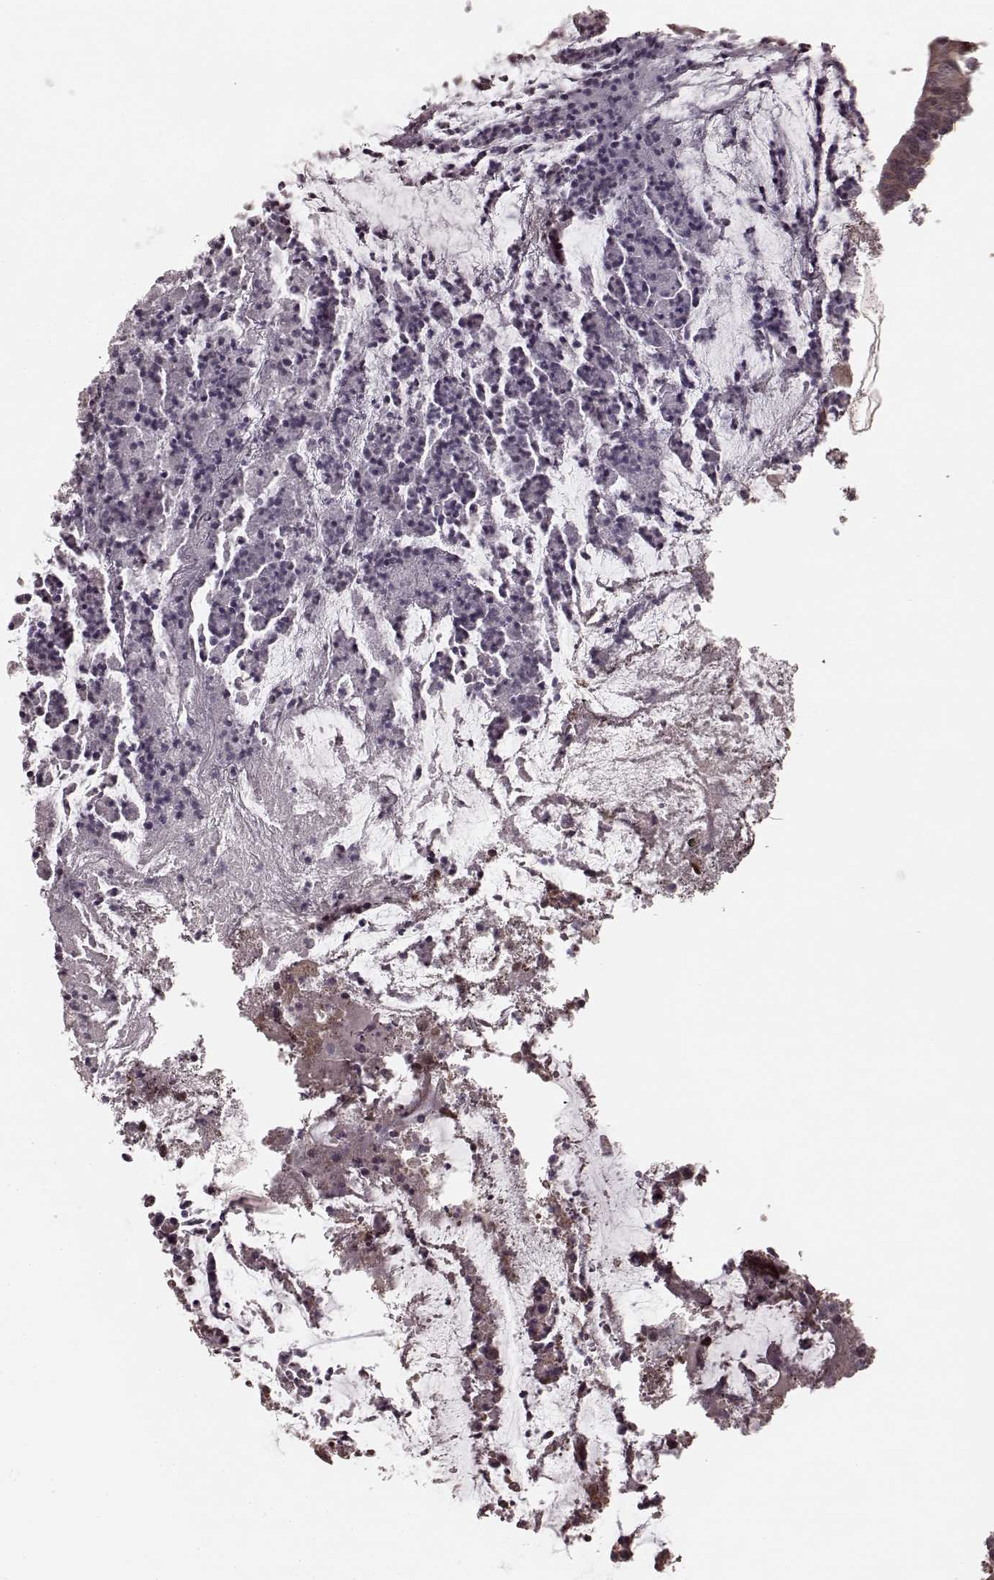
{"staining": {"intensity": "weak", "quantity": ">75%", "location": "cytoplasmic/membranous"}, "tissue": "colorectal cancer", "cell_type": "Tumor cells", "image_type": "cancer", "snomed": [{"axis": "morphology", "description": "Adenocarcinoma, NOS"}, {"axis": "topography", "description": "Colon"}], "caption": "Immunohistochemical staining of human colorectal cancer reveals low levels of weak cytoplasmic/membranous protein staining in about >75% of tumor cells. The protein of interest is stained brown, and the nuclei are stained in blue (DAB IHC with brightfield microscopy, high magnification).", "gene": "PLCB4", "patient": {"sex": "female", "age": 43}}